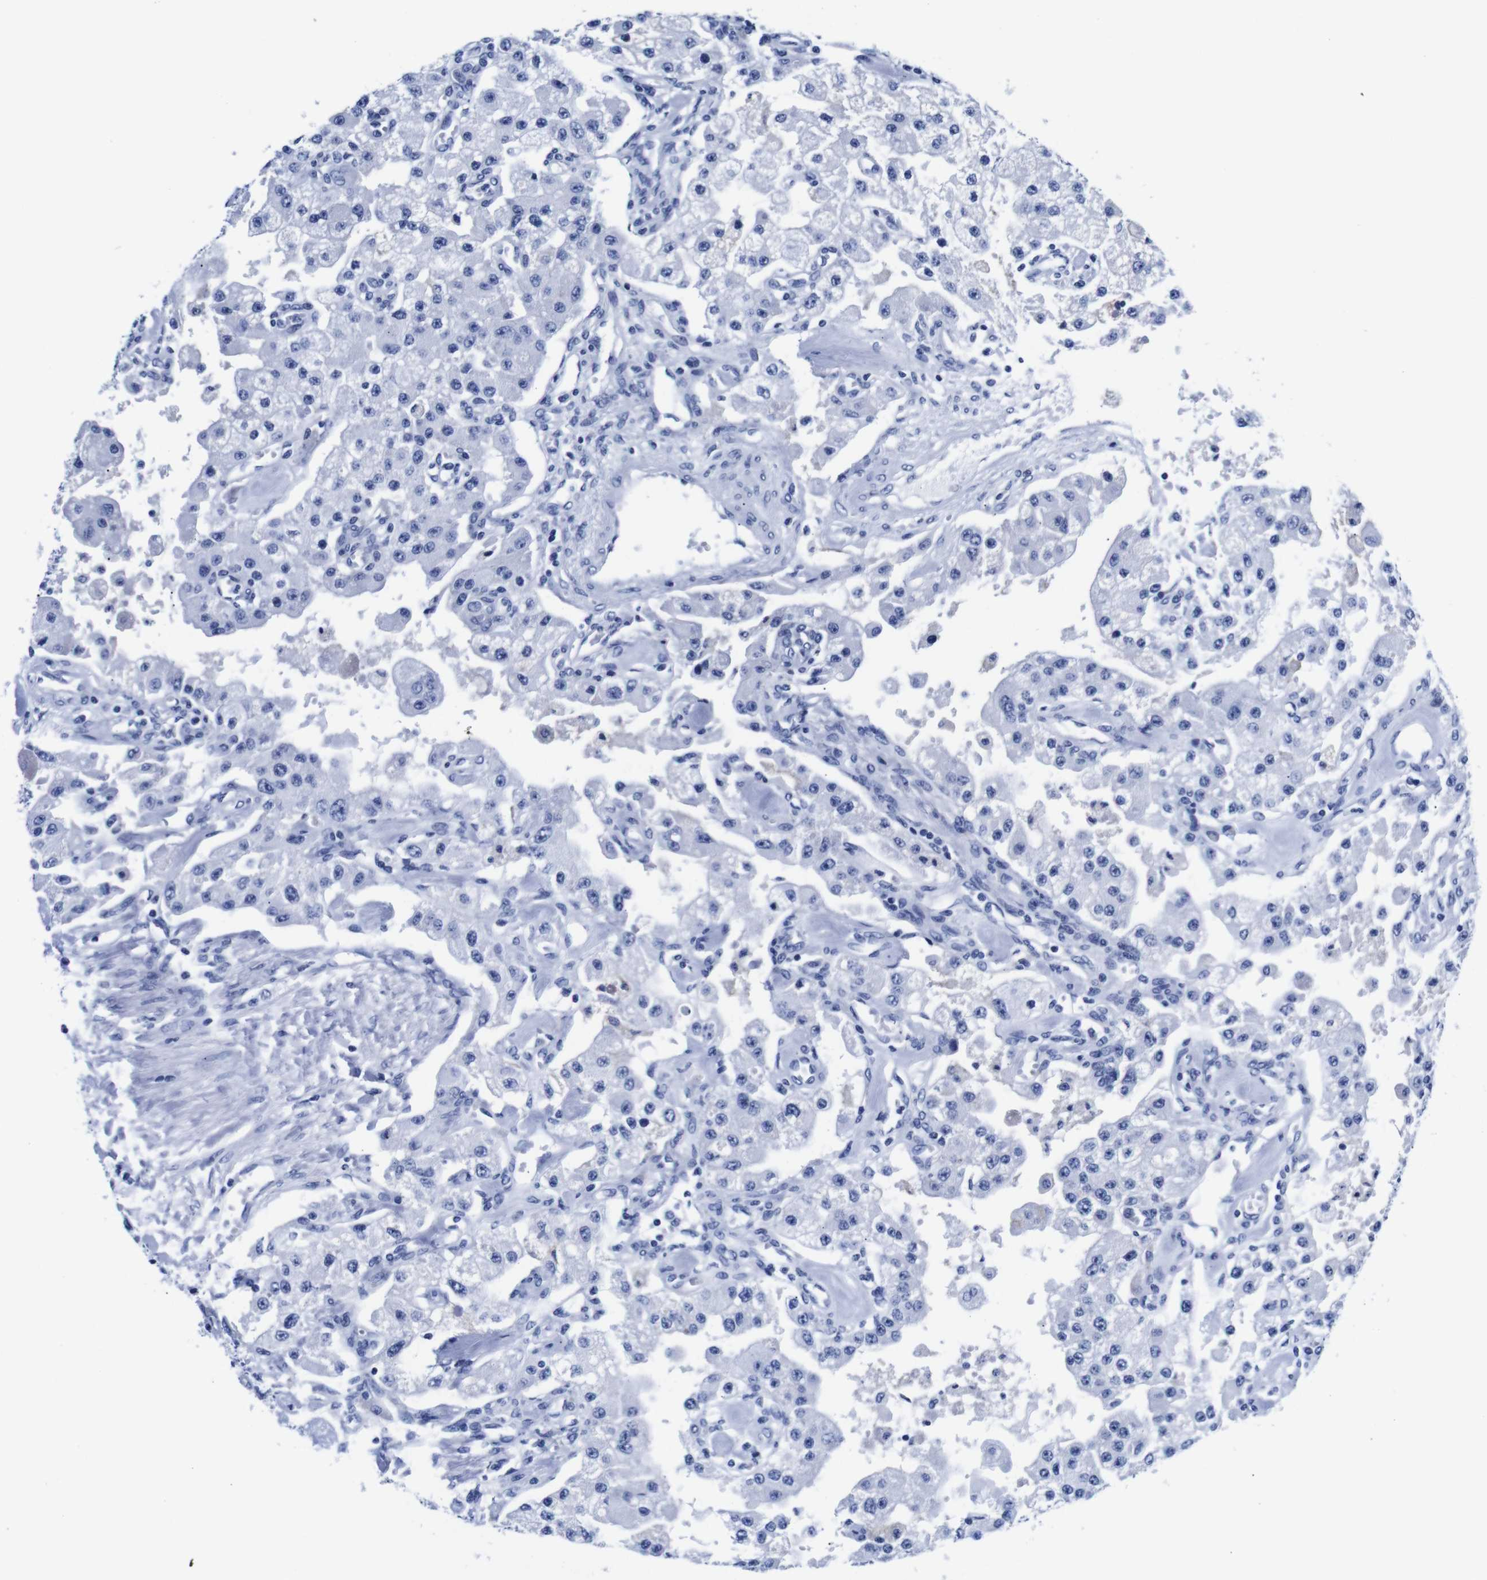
{"staining": {"intensity": "negative", "quantity": "none", "location": "none"}, "tissue": "carcinoid", "cell_type": "Tumor cells", "image_type": "cancer", "snomed": [{"axis": "morphology", "description": "Carcinoid, malignant, NOS"}, {"axis": "topography", "description": "Pancreas"}], "caption": "Immunohistochemistry (IHC) image of neoplastic tissue: carcinoid stained with DAB exhibits no significant protein expression in tumor cells.", "gene": "CLEC4G", "patient": {"sex": "male", "age": 41}}